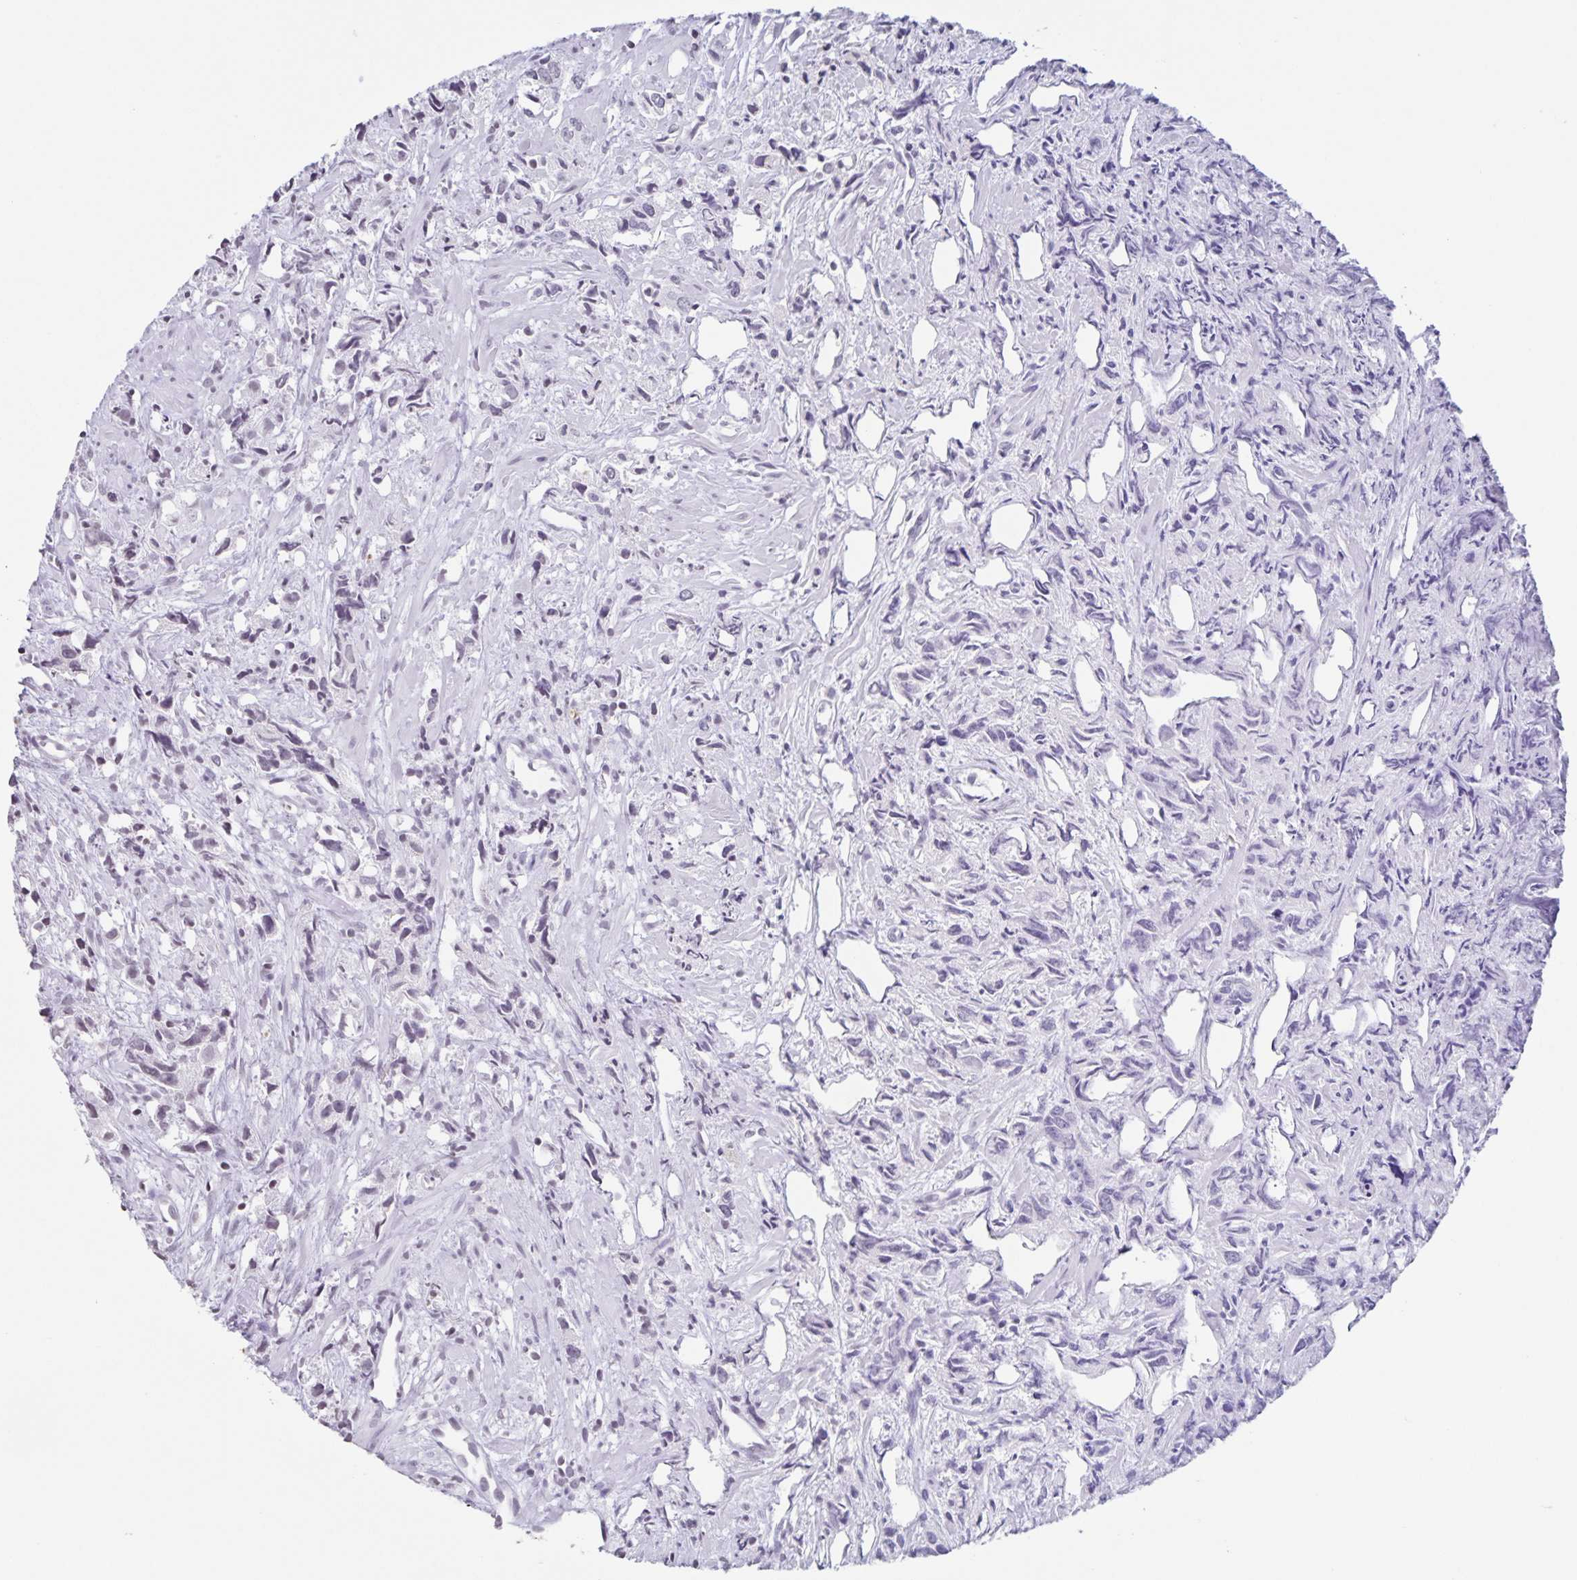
{"staining": {"intensity": "negative", "quantity": "none", "location": "none"}, "tissue": "prostate cancer", "cell_type": "Tumor cells", "image_type": "cancer", "snomed": [{"axis": "morphology", "description": "Adenocarcinoma, High grade"}, {"axis": "topography", "description": "Prostate"}], "caption": "An image of human prostate cancer is negative for staining in tumor cells.", "gene": "LCE6A", "patient": {"sex": "male", "age": 58}}